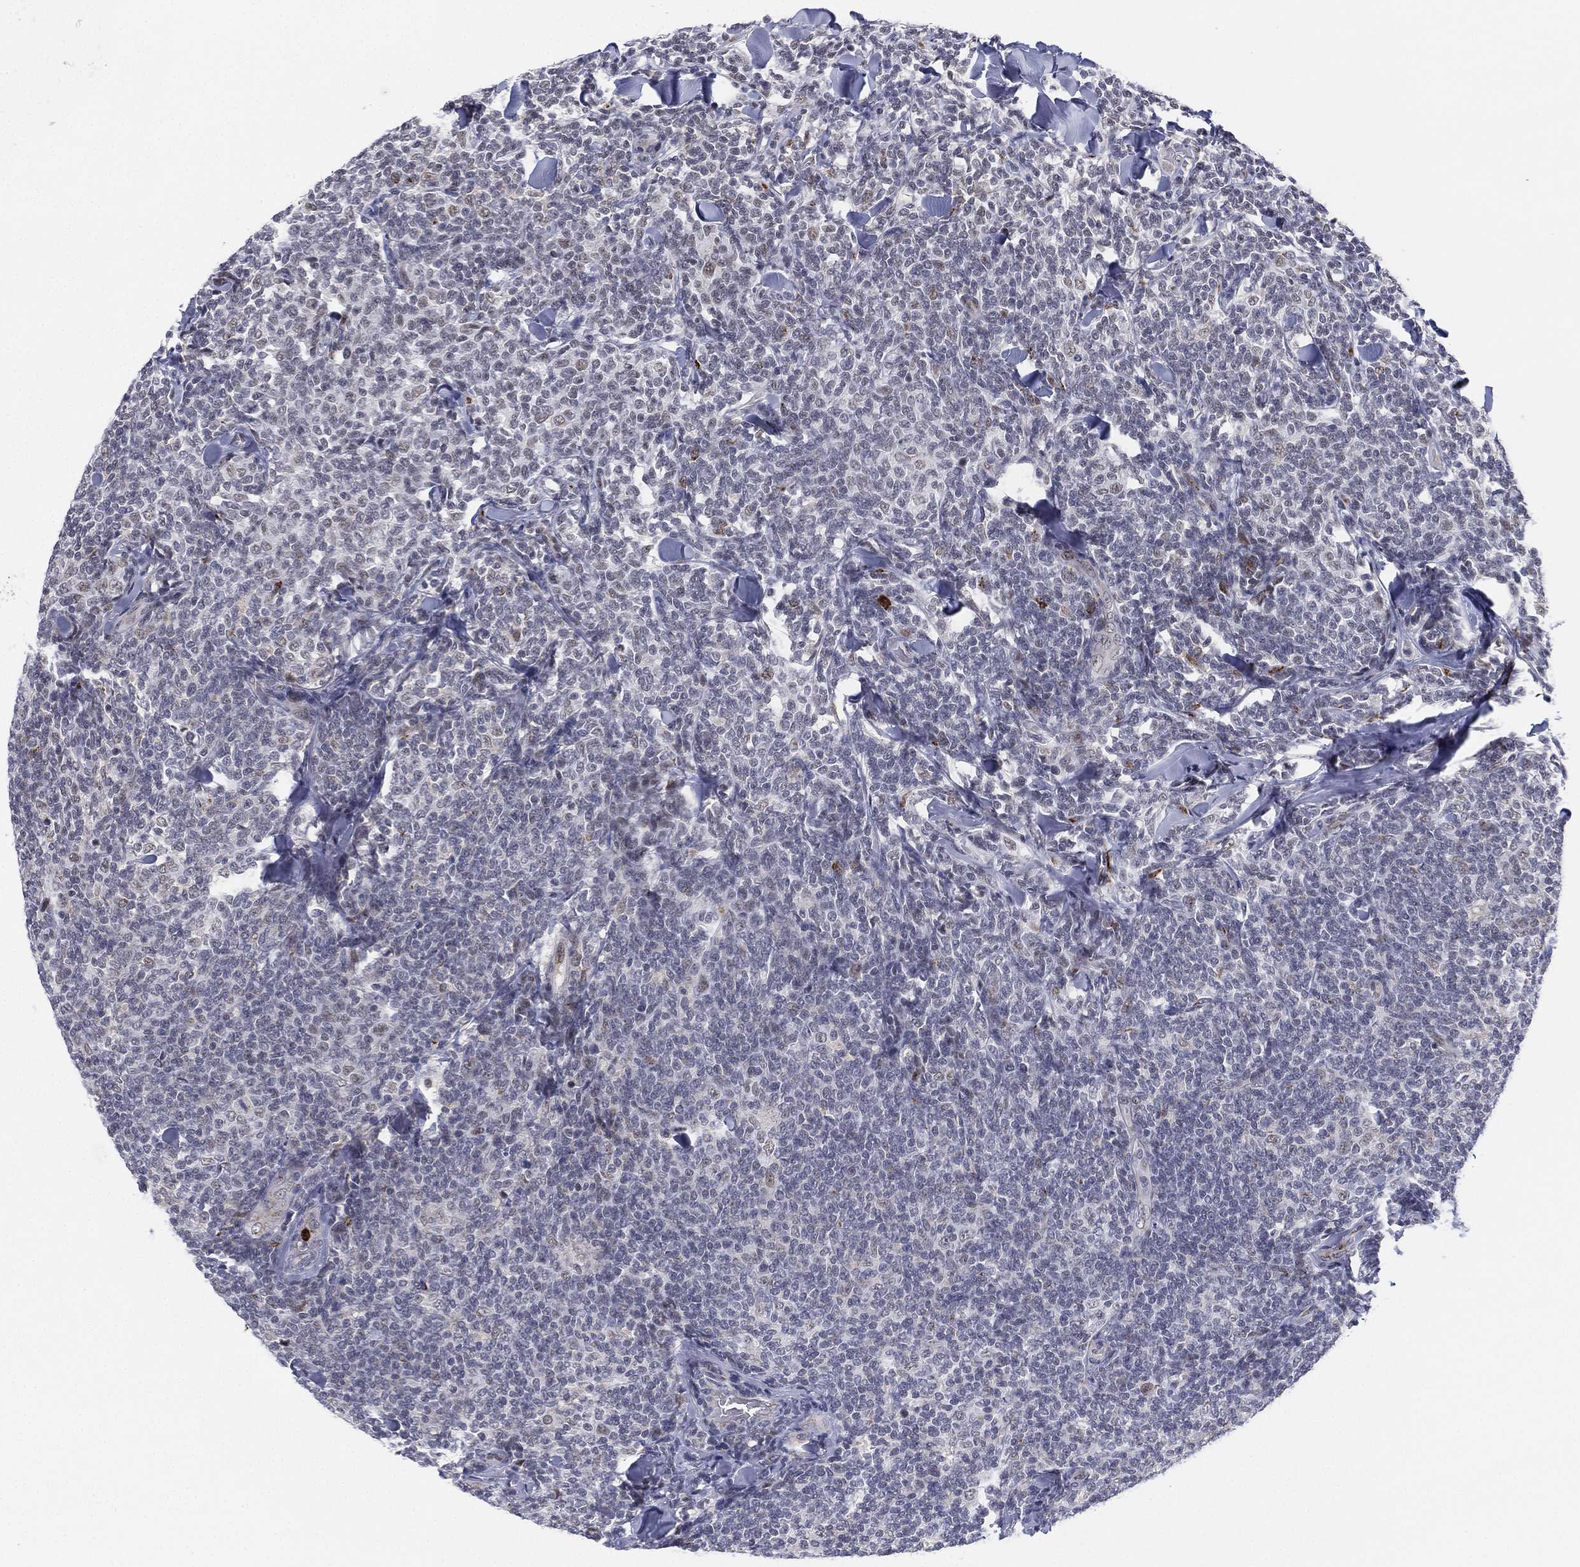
{"staining": {"intensity": "negative", "quantity": "none", "location": "none"}, "tissue": "lymphoma", "cell_type": "Tumor cells", "image_type": "cancer", "snomed": [{"axis": "morphology", "description": "Malignant lymphoma, non-Hodgkin's type, Low grade"}, {"axis": "topography", "description": "Lymph node"}], "caption": "DAB (3,3'-diaminobenzidine) immunohistochemical staining of lymphoma shows no significant staining in tumor cells. (Brightfield microscopy of DAB immunohistochemistry (IHC) at high magnification).", "gene": "CD177", "patient": {"sex": "female", "age": 56}}